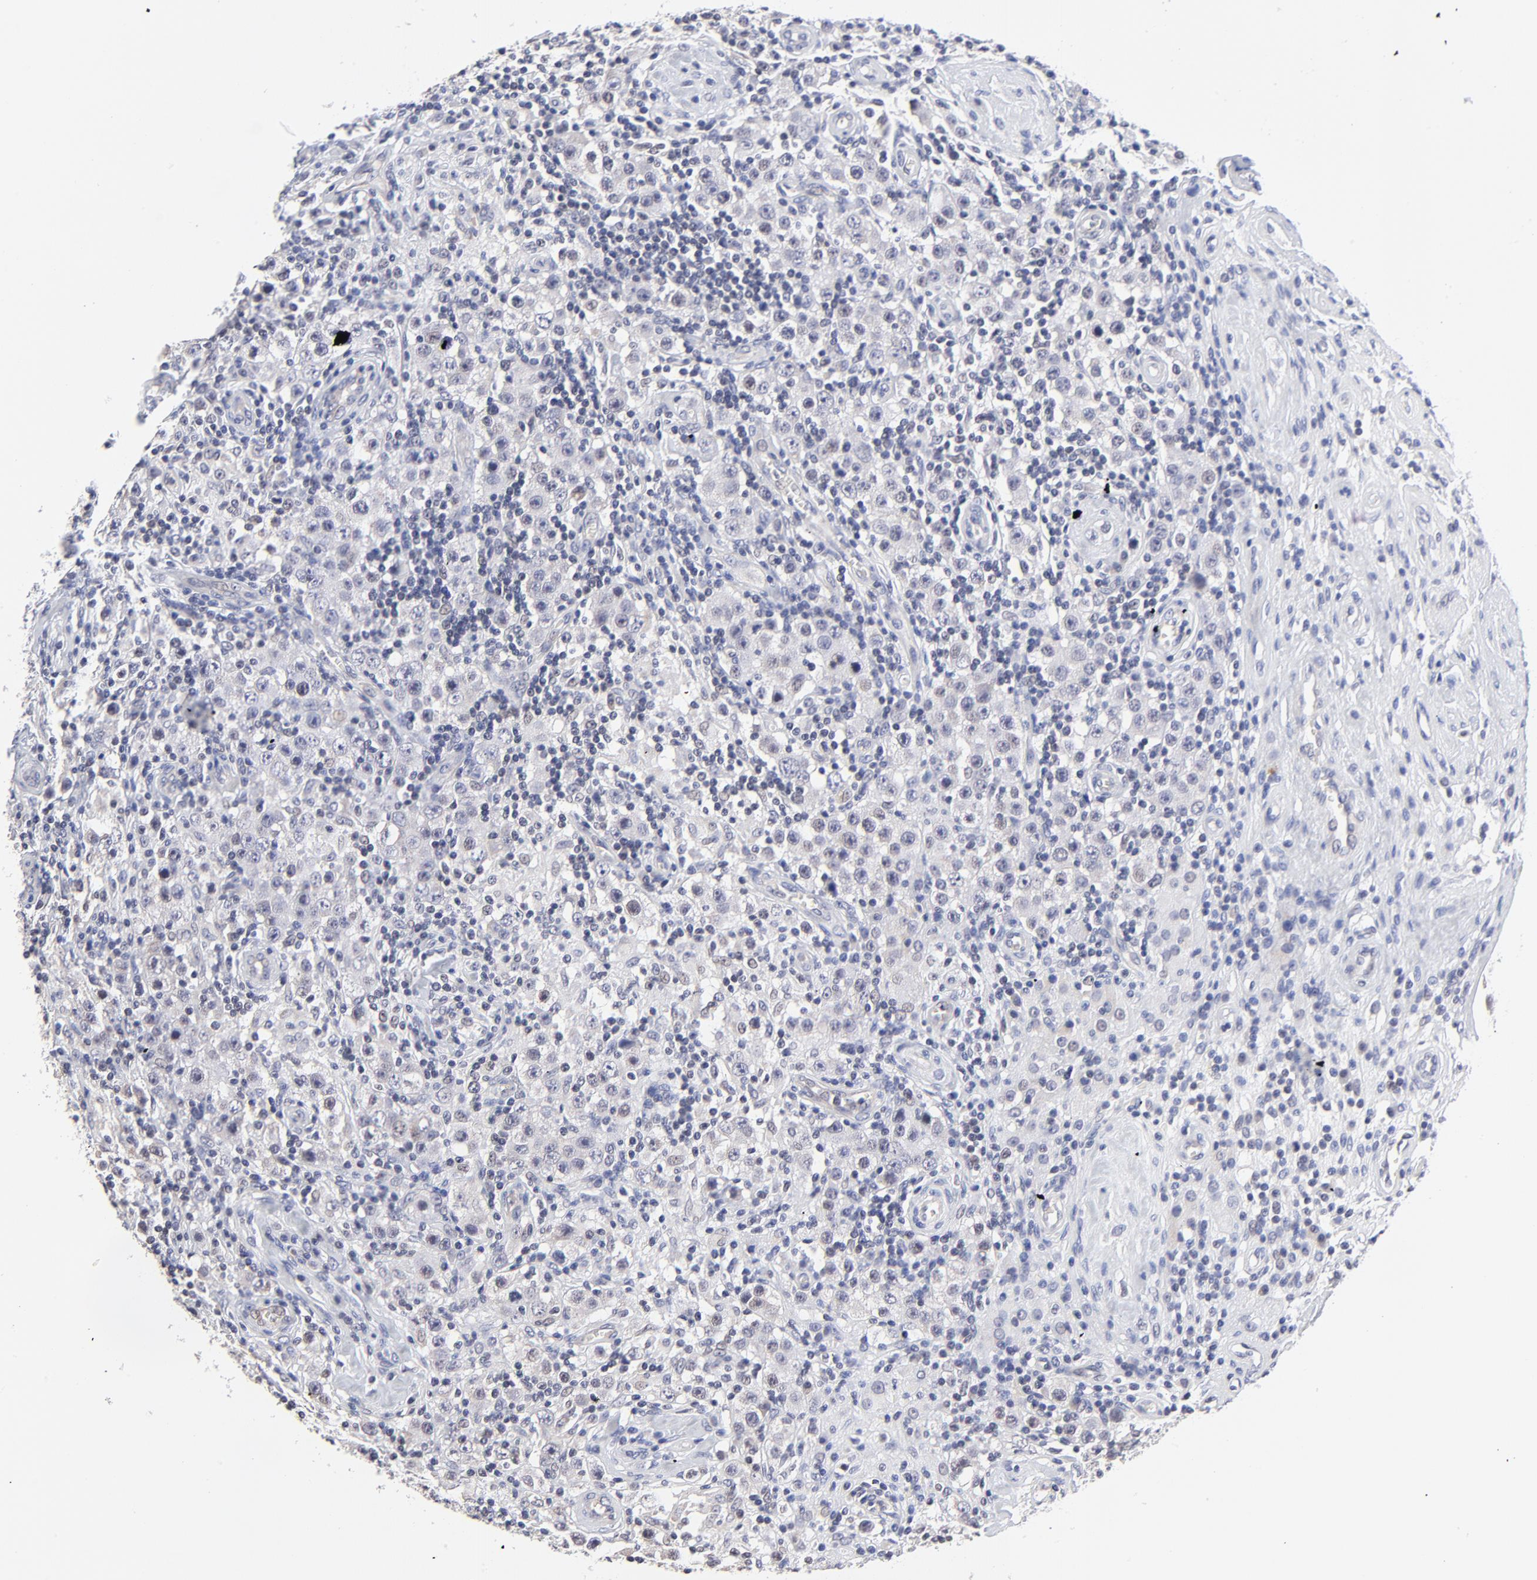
{"staining": {"intensity": "negative", "quantity": "none", "location": "none"}, "tissue": "testis cancer", "cell_type": "Tumor cells", "image_type": "cancer", "snomed": [{"axis": "morphology", "description": "Seminoma, NOS"}, {"axis": "topography", "description": "Testis"}], "caption": "IHC of human testis cancer (seminoma) demonstrates no staining in tumor cells. (DAB (3,3'-diaminobenzidine) immunohistochemistry (IHC) with hematoxylin counter stain).", "gene": "FBXO8", "patient": {"sex": "male", "age": 32}}